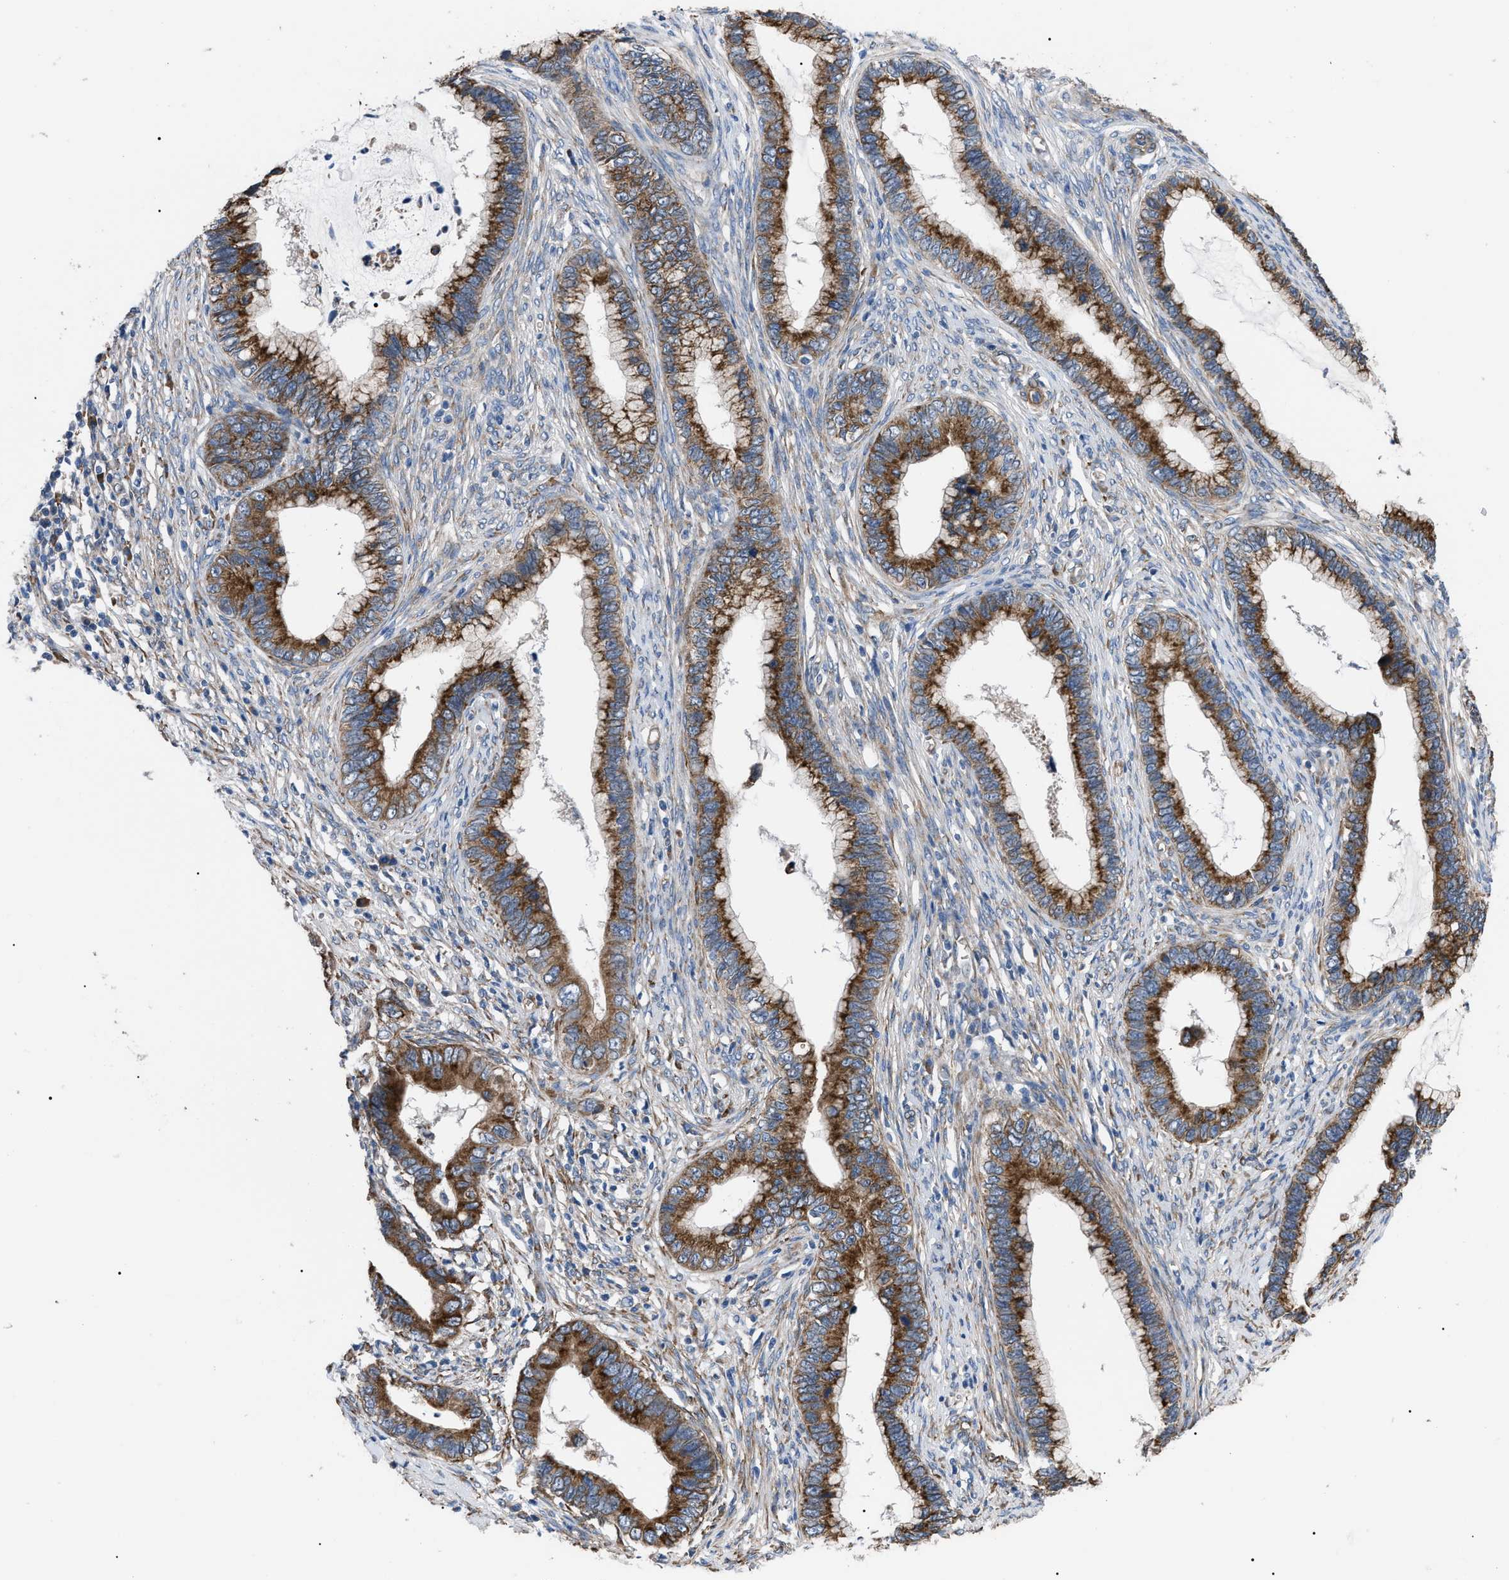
{"staining": {"intensity": "strong", "quantity": ">75%", "location": "cytoplasmic/membranous"}, "tissue": "cervical cancer", "cell_type": "Tumor cells", "image_type": "cancer", "snomed": [{"axis": "morphology", "description": "Adenocarcinoma, NOS"}, {"axis": "topography", "description": "Cervix"}], "caption": "A high-resolution image shows immunohistochemistry (IHC) staining of cervical cancer, which reveals strong cytoplasmic/membranous positivity in about >75% of tumor cells.", "gene": "MYO10", "patient": {"sex": "female", "age": 44}}